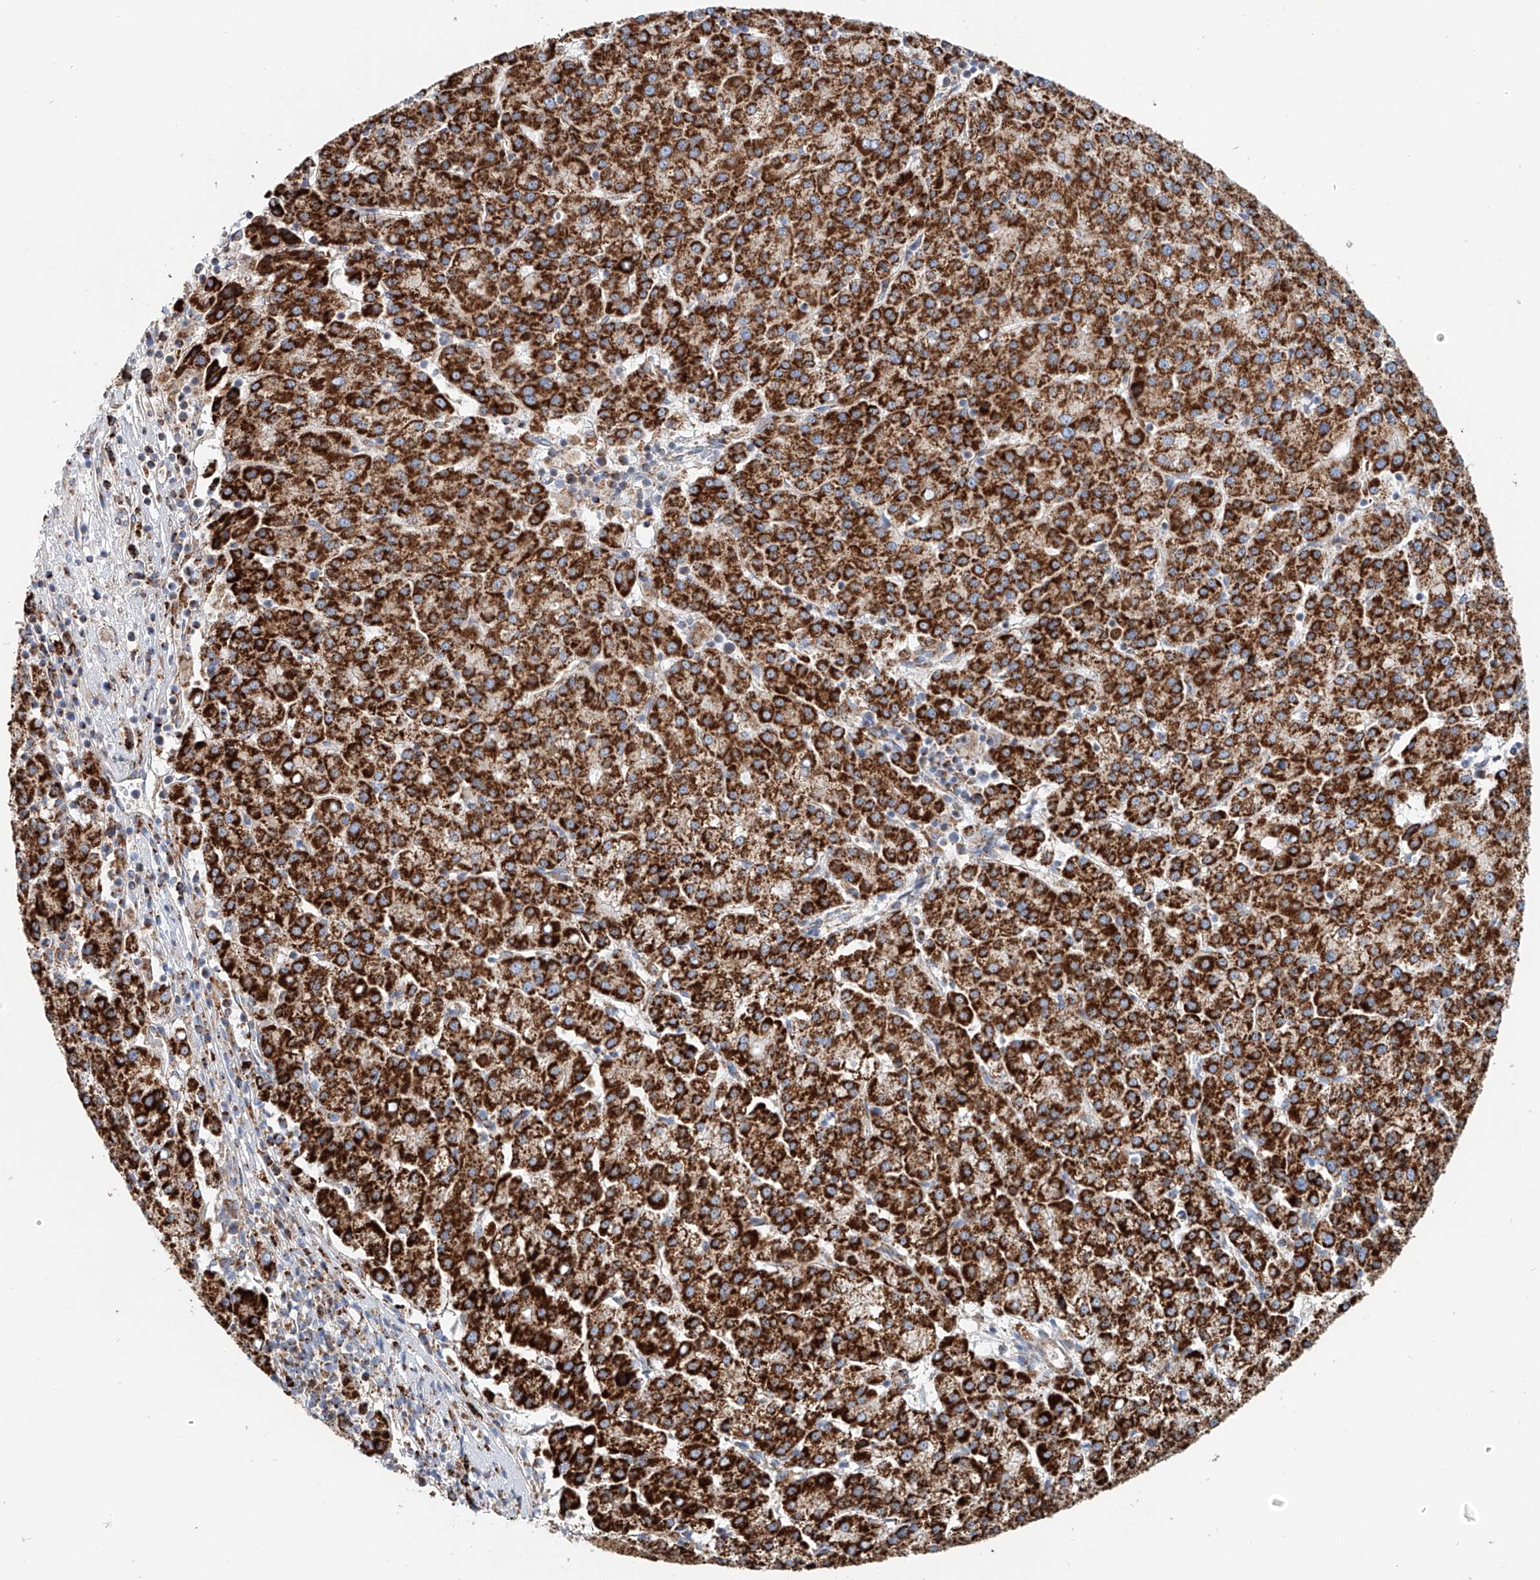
{"staining": {"intensity": "strong", "quantity": ">75%", "location": "cytoplasmic/membranous"}, "tissue": "liver cancer", "cell_type": "Tumor cells", "image_type": "cancer", "snomed": [{"axis": "morphology", "description": "Carcinoma, Hepatocellular, NOS"}, {"axis": "topography", "description": "Liver"}], "caption": "Strong cytoplasmic/membranous expression for a protein is seen in about >75% of tumor cells of liver hepatocellular carcinoma using immunohistochemistry (IHC).", "gene": "CARD10", "patient": {"sex": "female", "age": 58}}